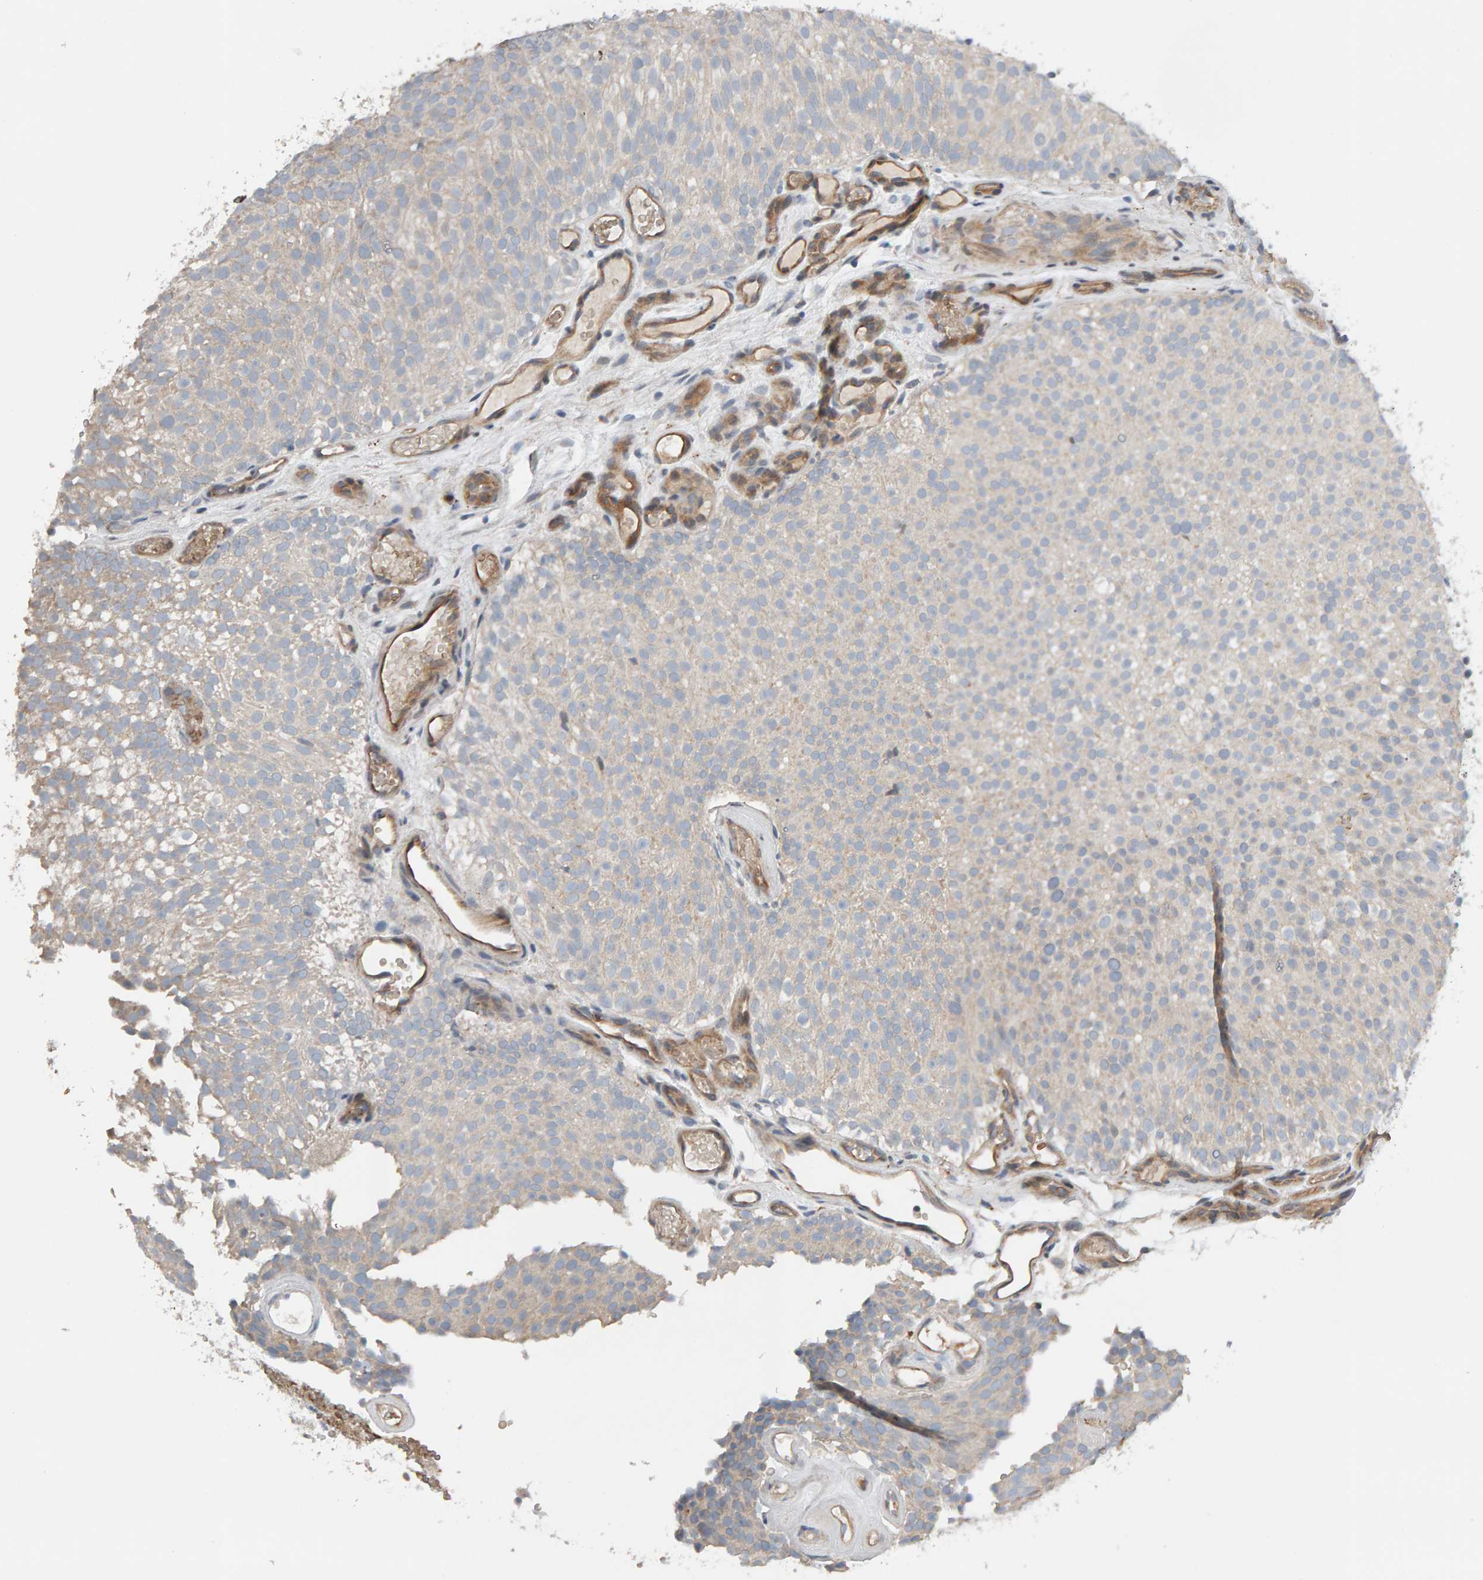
{"staining": {"intensity": "negative", "quantity": "none", "location": "none"}, "tissue": "urothelial cancer", "cell_type": "Tumor cells", "image_type": "cancer", "snomed": [{"axis": "morphology", "description": "Urothelial carcinoma, Low grade"}, {"axis": "topography", "description": "Urinary bladder"}], "caption": "Immunohistochemistry (IHC) image of urothelial carcinoma (low-grade) stained for a protein (brown), which shows no positivity in tumor cells. Brightfield microscopy of IHC stained with DAB (3,3'-diaminobenzidine) (brown) and hematoxylin (blue), captured at high magnification.", "gene": "IPPK", "patient": {"sex": "male", "age": 78}}